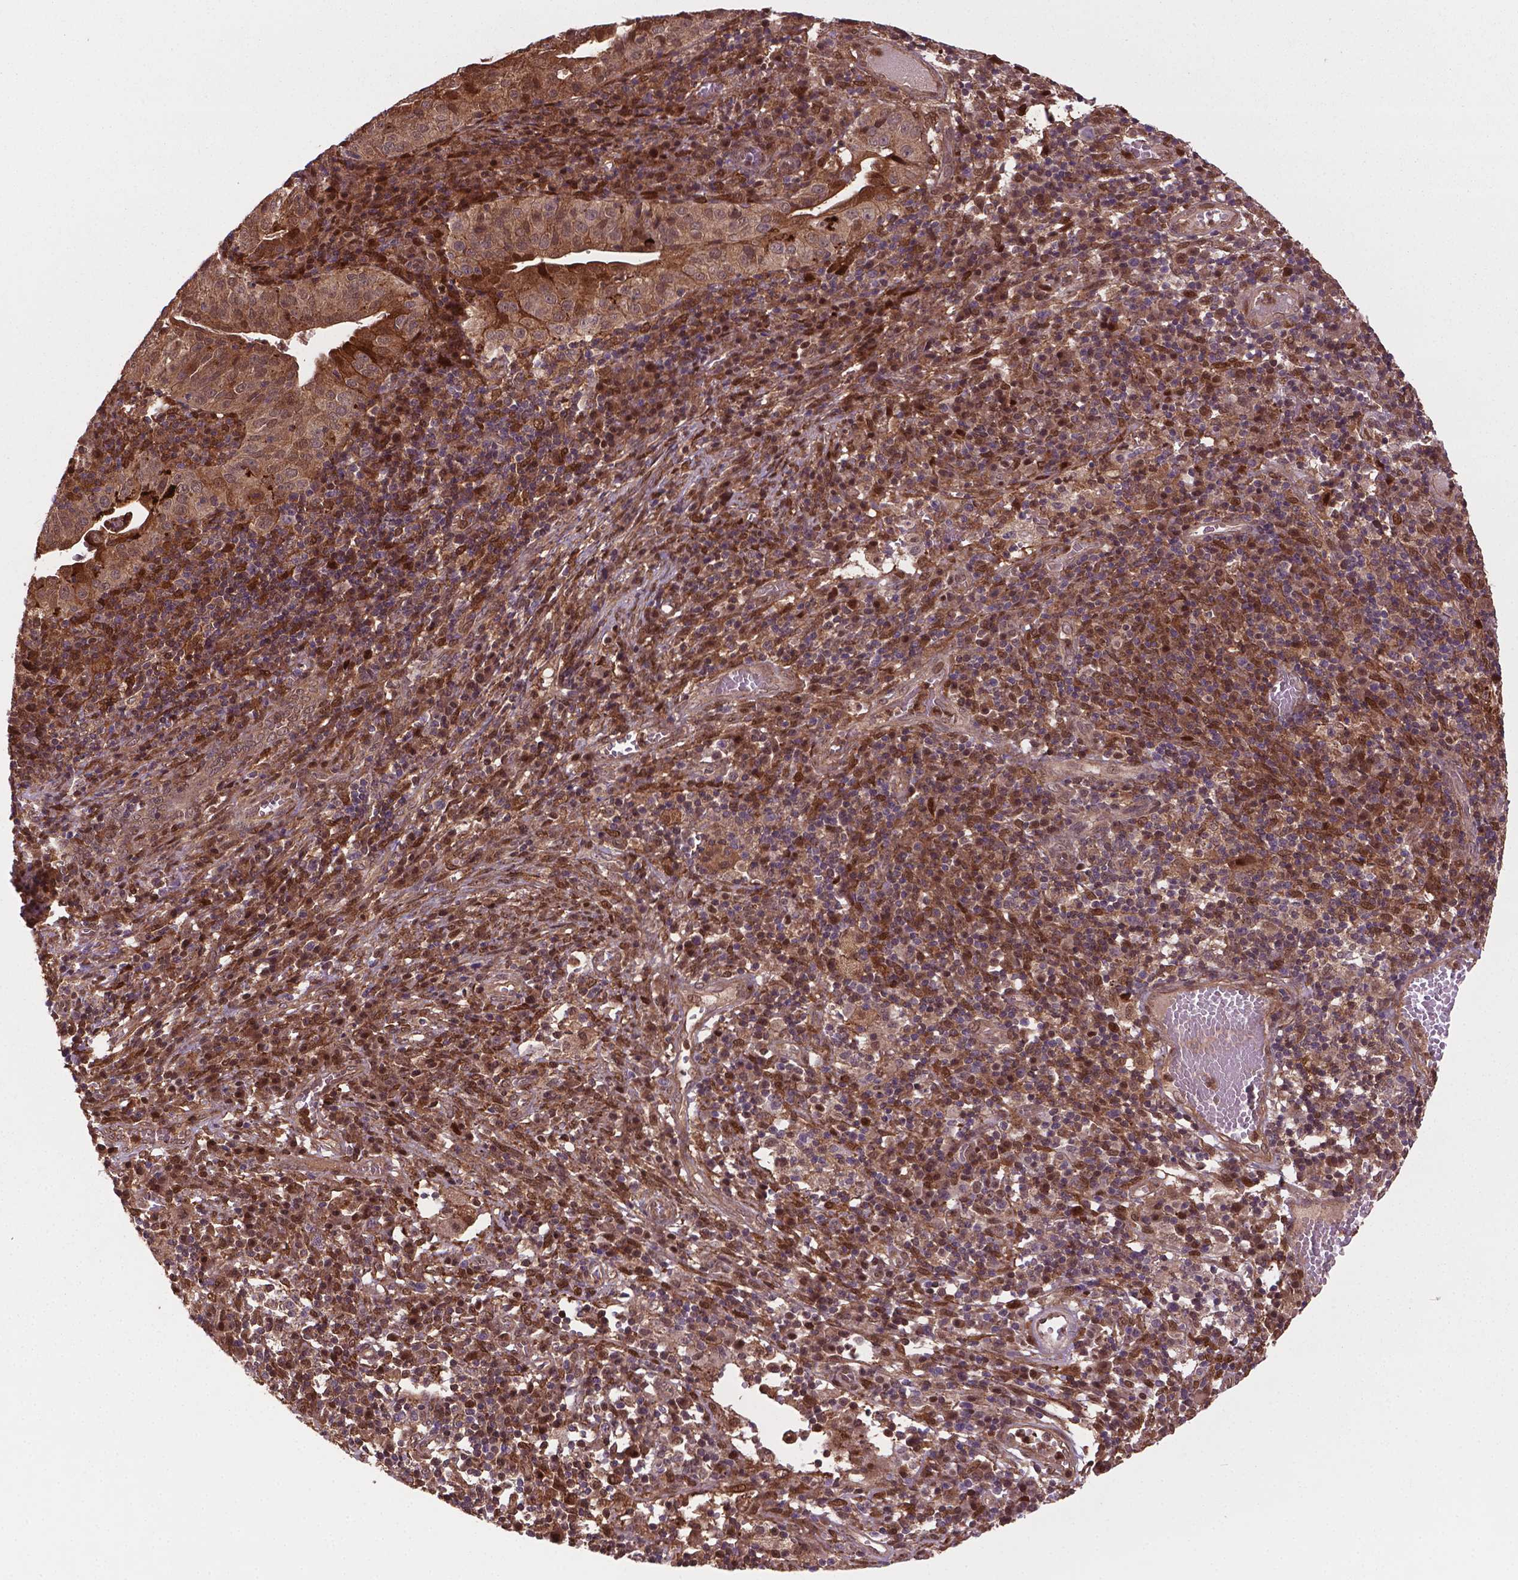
{"staining": {"intensity": "weak", "quantity": ">75%", "location": "cytoplasmic/membranous,nuclear"}, "tissue": "cervical cancer", "cell_type": "Tumor cells", "image_type": "cancer", "snomed": [{"axis": "morphology", "description": "Squamous cell carcinoma, NOS"}, {"axis": "topography", "description": "Cervix"}], "caption": "Protein expression analysis of human squamous cell carcinoma (cervical) reveals weak cytoplasmic/membranous and nuclear staining in approximately >75% of tumor cells. The staining is performed using DAB brown chromogen to label protein expression. The nuclei are counter-stained blue using hematoxylin.", "gene": "PLIN3", "patient": {"sex": "female", "age": 39}}